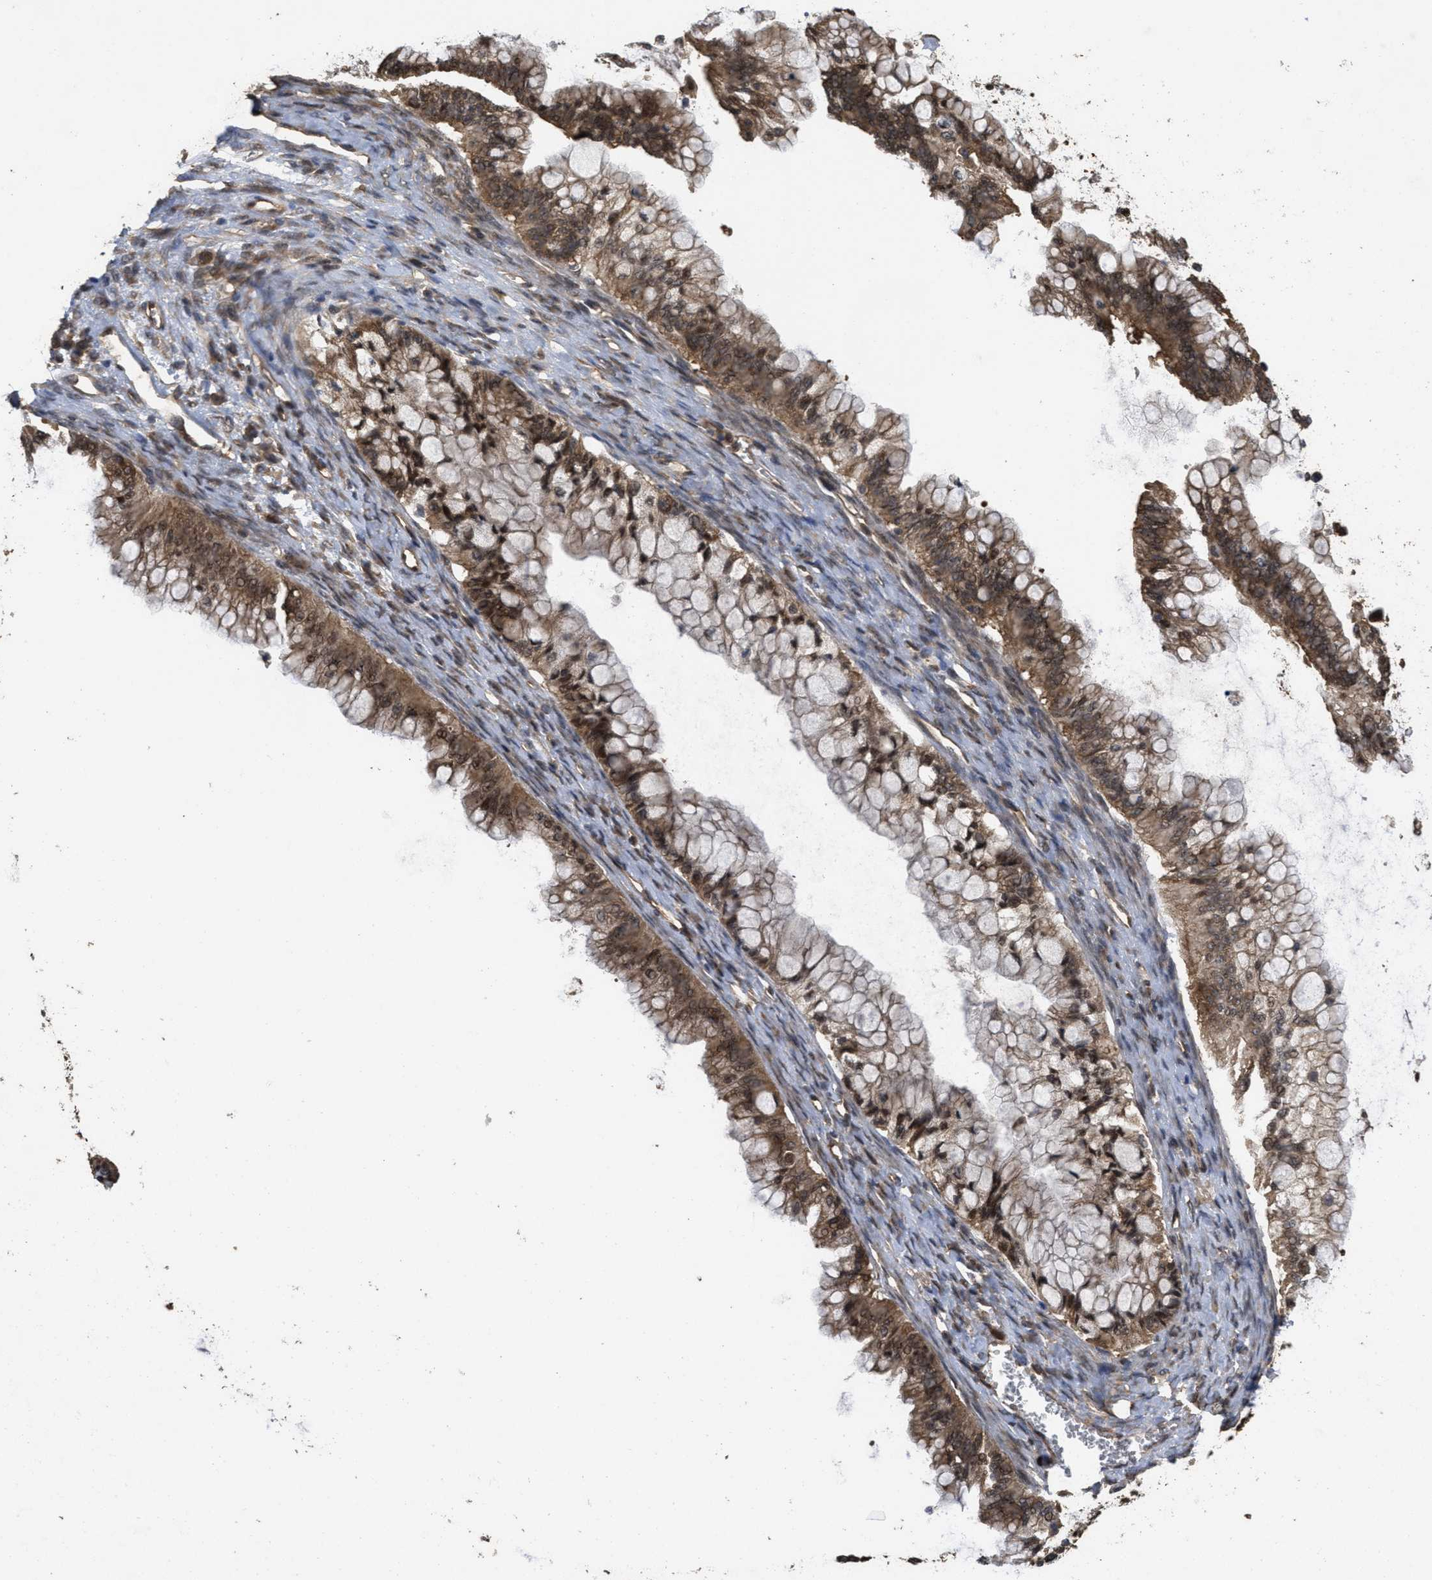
{"staining": {"intensity": "moderate", "quantity": ">75%", "location": "cytoplasmic/membranous"}, "tissue": "ovarian cancer", "cell_type": "Tumor cells", "image_type": "cancer", "snomed": [{"axis": "morphology", "description": "Cystadenocarcinoma, mucinous, NOS"}, {"axis": "topography", "description": "Ovary"}], "caption": "Protein staining of mucinous cystadenocarcinoma (ovarian) tissue demonstrates moderate cytoplasmic/membranous positivity in about >75% of tumor cells.", "gene": "FZD6", "patient": {"sex": "female", "age": 57}}